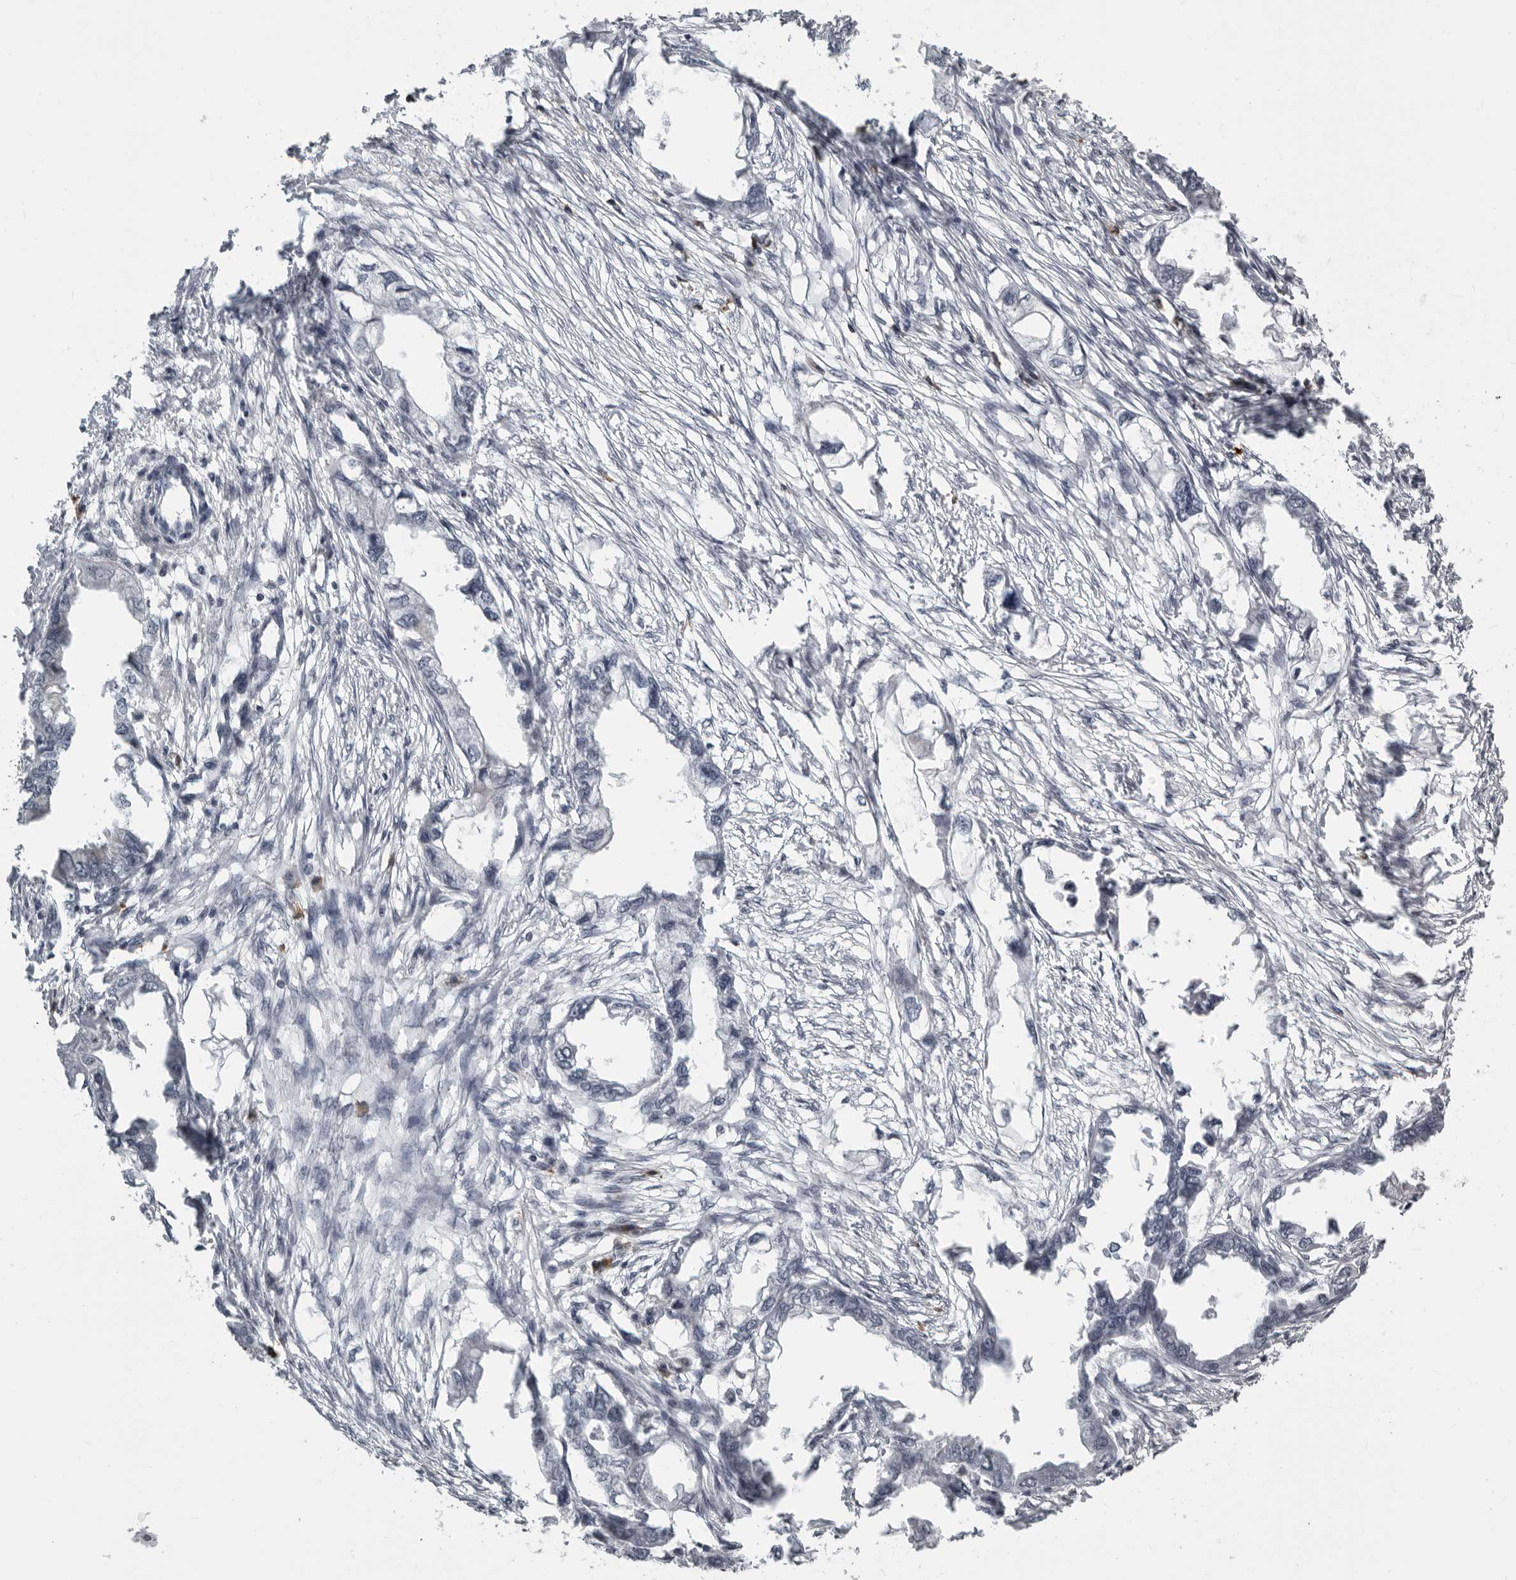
{"staining": {"intensity": "negative", "quantity": "none", "location": "none"}, "tissue": "endometrial cancer", "cell_type": "Tumor cells", "image_type": "cancer", "snomed": [{"axis": "morphology", "description": "Adenocarcinoma, NOS"}, {"axis": "morphology", "description": "Adenocarcinoma, metastatic, NOS"}, {"axis": "topography", "description": "Adipose tissue"}, {"axis": "topography", "description": "Endometrium"}], "caption": "Immunohistochemistry (IHC) of endometrial metastatic adenocarcinoma reveals no positivity in tumor cells. (DAB IHC visualized using brightfield microscopy, high magnification).", "gene": "RTCA", "patient": {"sex": "female", "age": 67}}